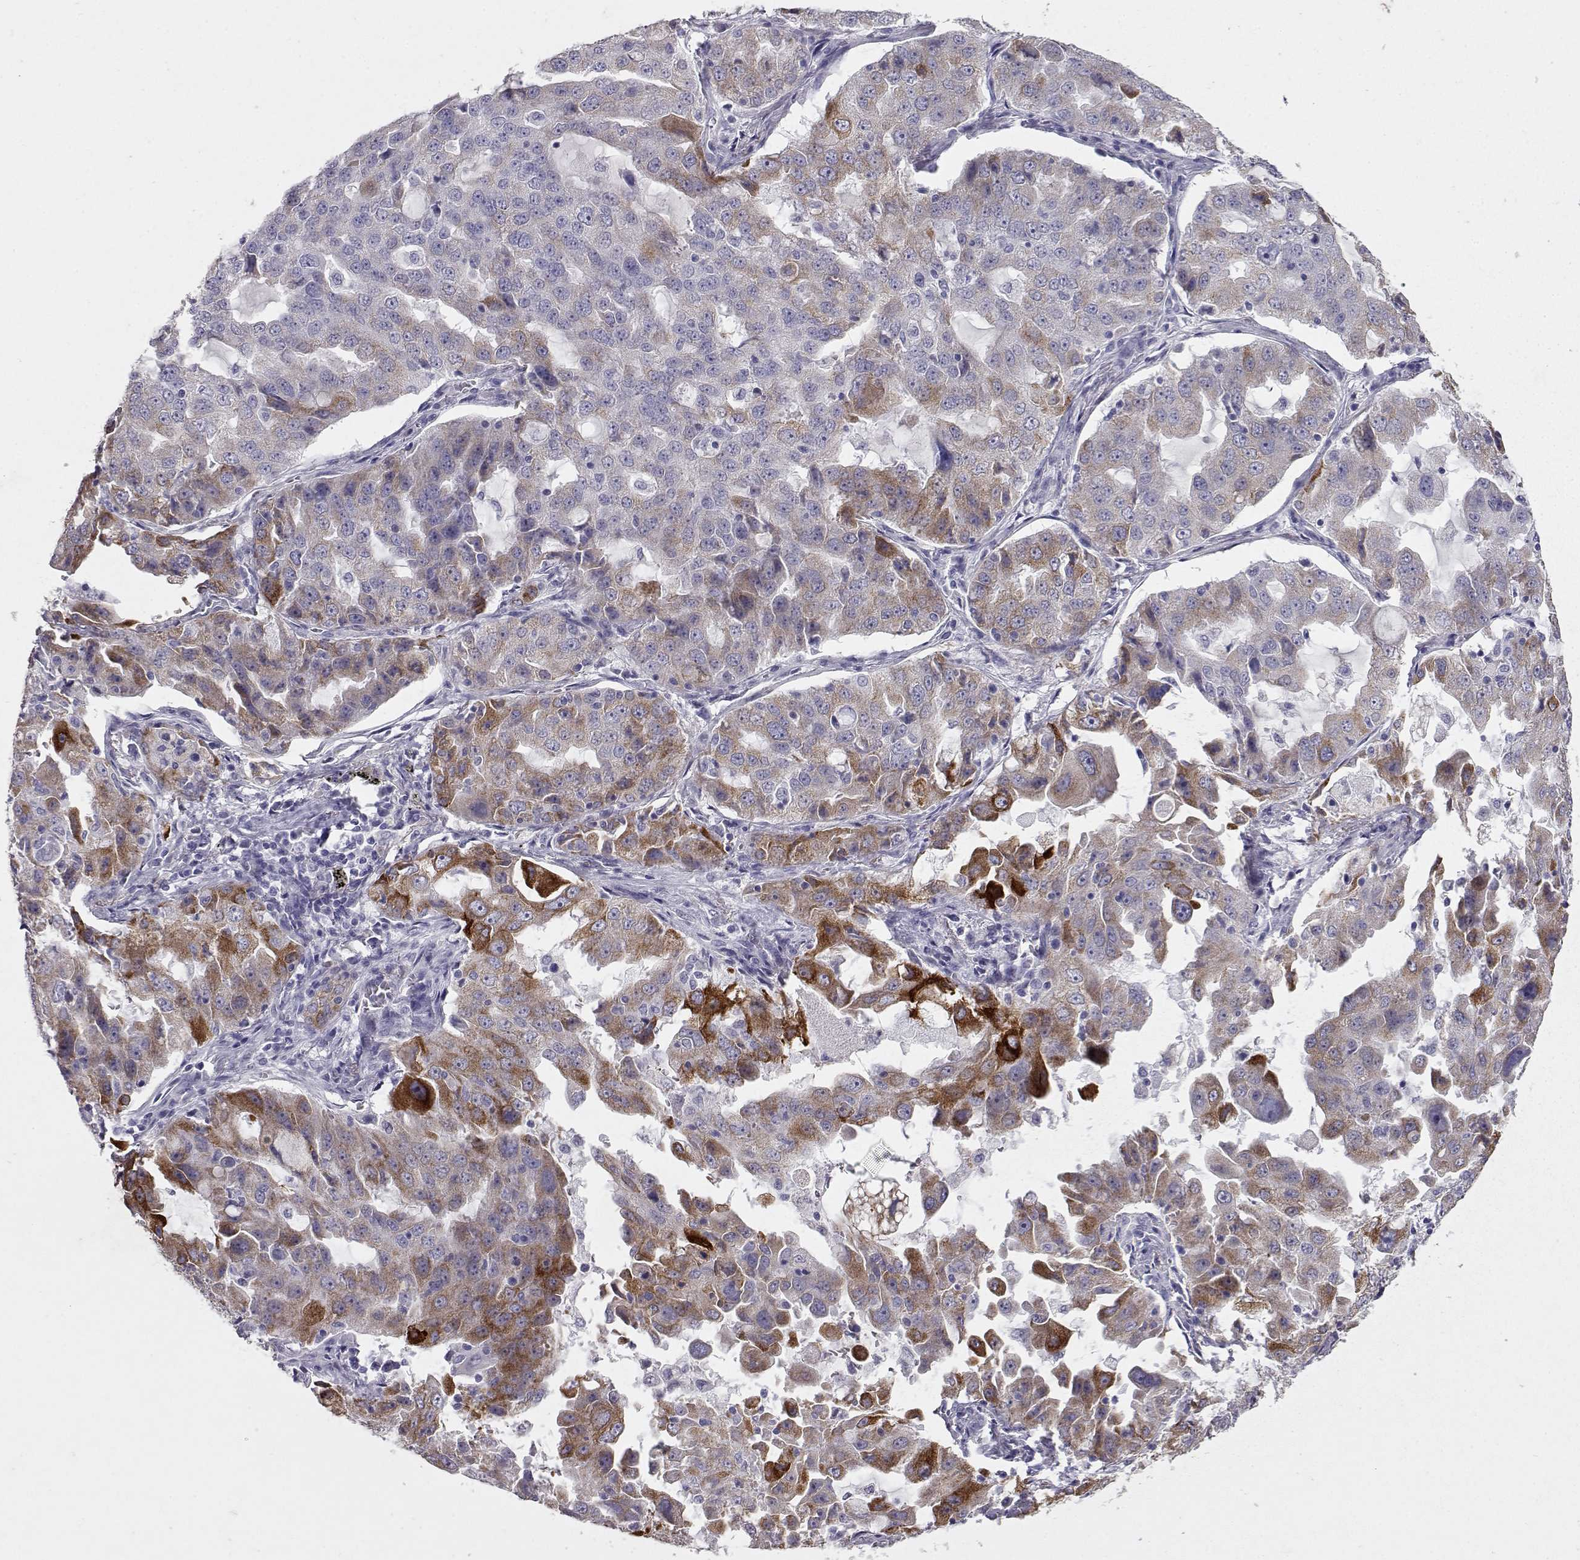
{"staining": {"intensity": "strong", "quantity": "<25%", "location": "cytoplasmic/membranous"}, "tissue": "lung cancer", "cell_type": "Tumor cells", "image_type": "cancer", "snomed": [{"axis": "morphology", "description": "Adenocarcinoma, NOS"}, {"axis": "topography", "description": "Lung"}], "caption": "This is an image of immunohistochemistry (IHC) staining of lung adenocarcinoma, which shows strong positivity in the cytoplasmic/membranous of tumor cells.", "gene": "LAMB3", "patient": {"sex": "female", "age": 61}}